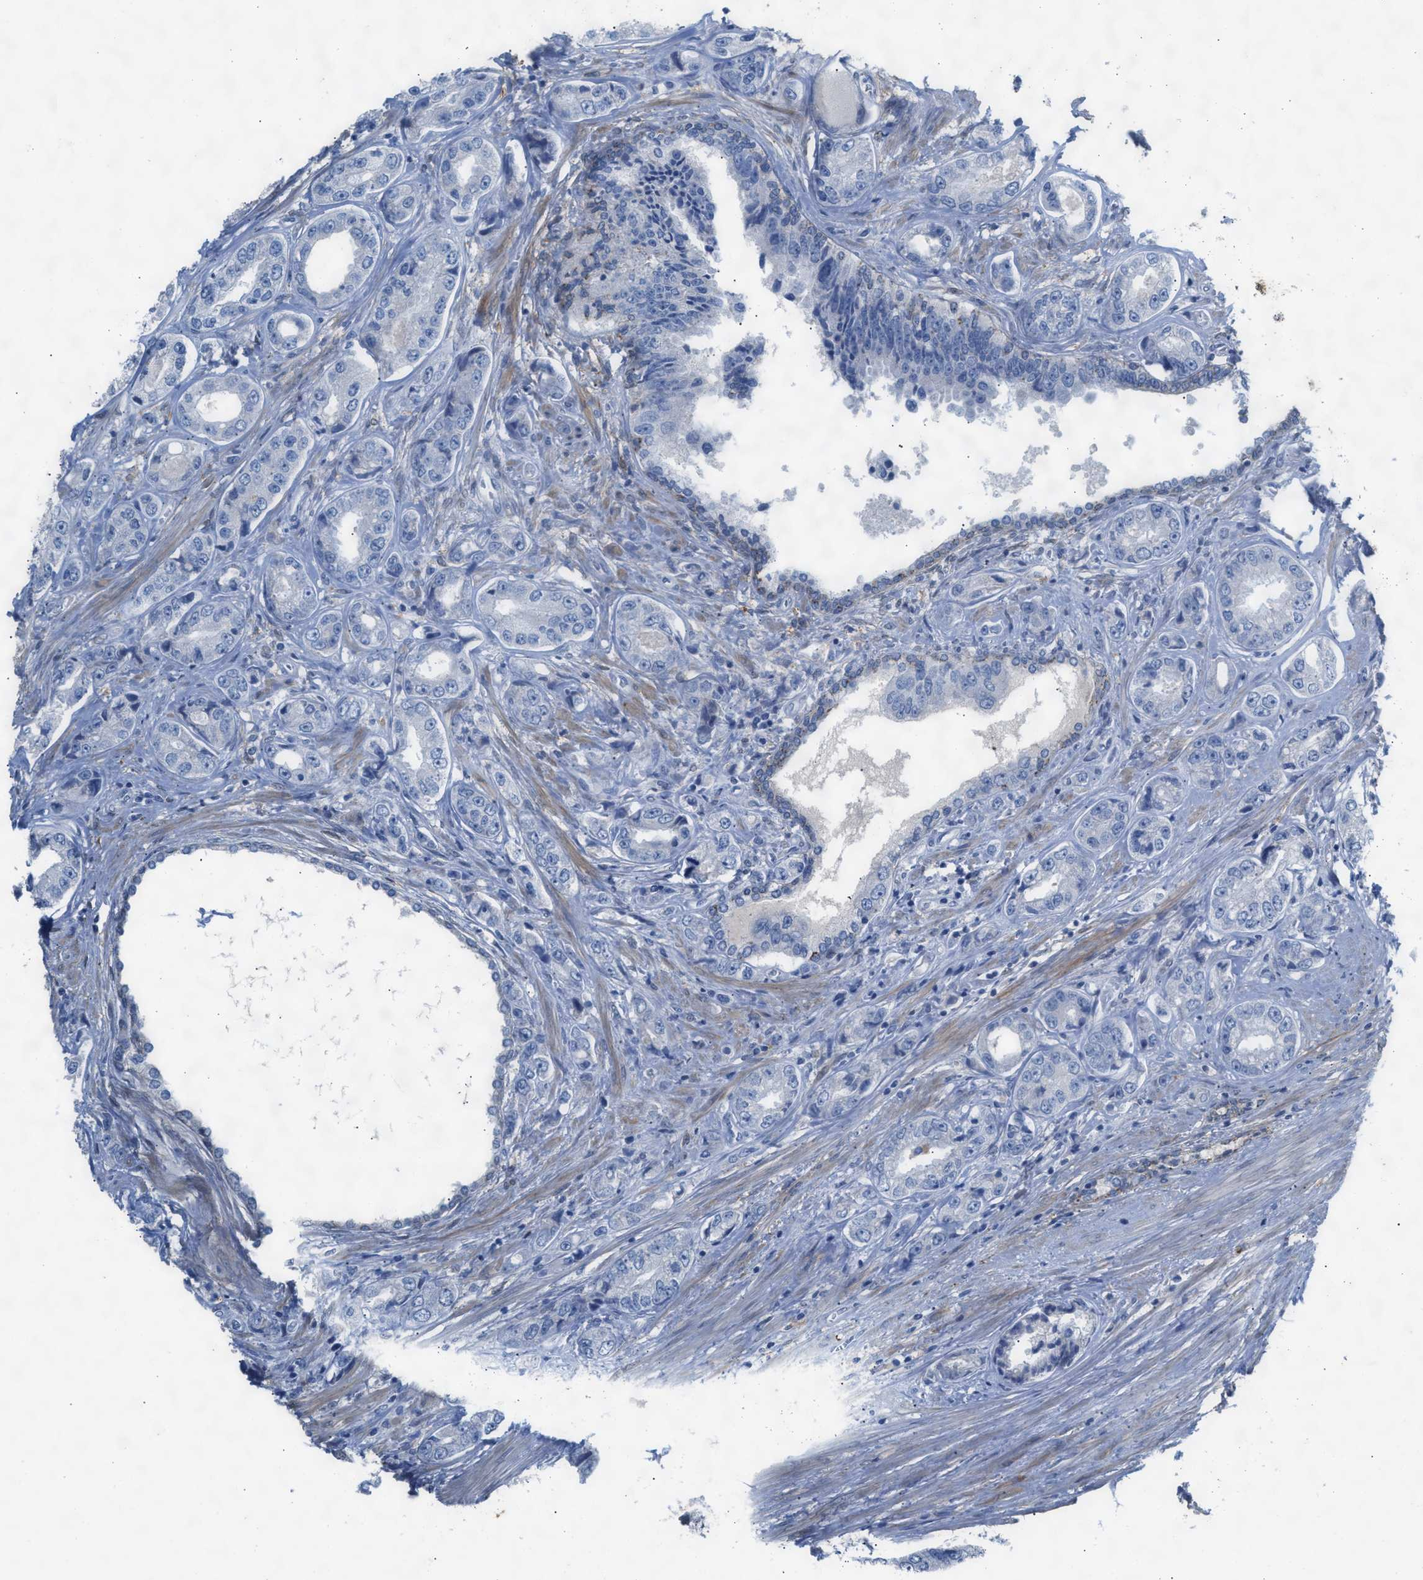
{"staining": {"intensity": "negative", "quantity": "none", "location": "none"}, "tissue": "prostate cancer", "cell_type": "Tumor cells", "image_type": "cancer", "snomed": [{"axis": "morphology", "description": "Adenocarcinoma, High grade"}, {"axis": "topography", "description": "Prostate"}], "caption": "This photomicrograph is of prostate adenocarcinoma (high-grade) stained with immunohistochemistry to label a protein in brown with the nuclei are counter-stained blue. There is no positivity in tumor cells. (Brightfield microscopy of DAB (3,3'-diaminobenzidine) IHC at high magnification).", "gene": "ASPA", "patient": {"sex": "male", "age": 61}}